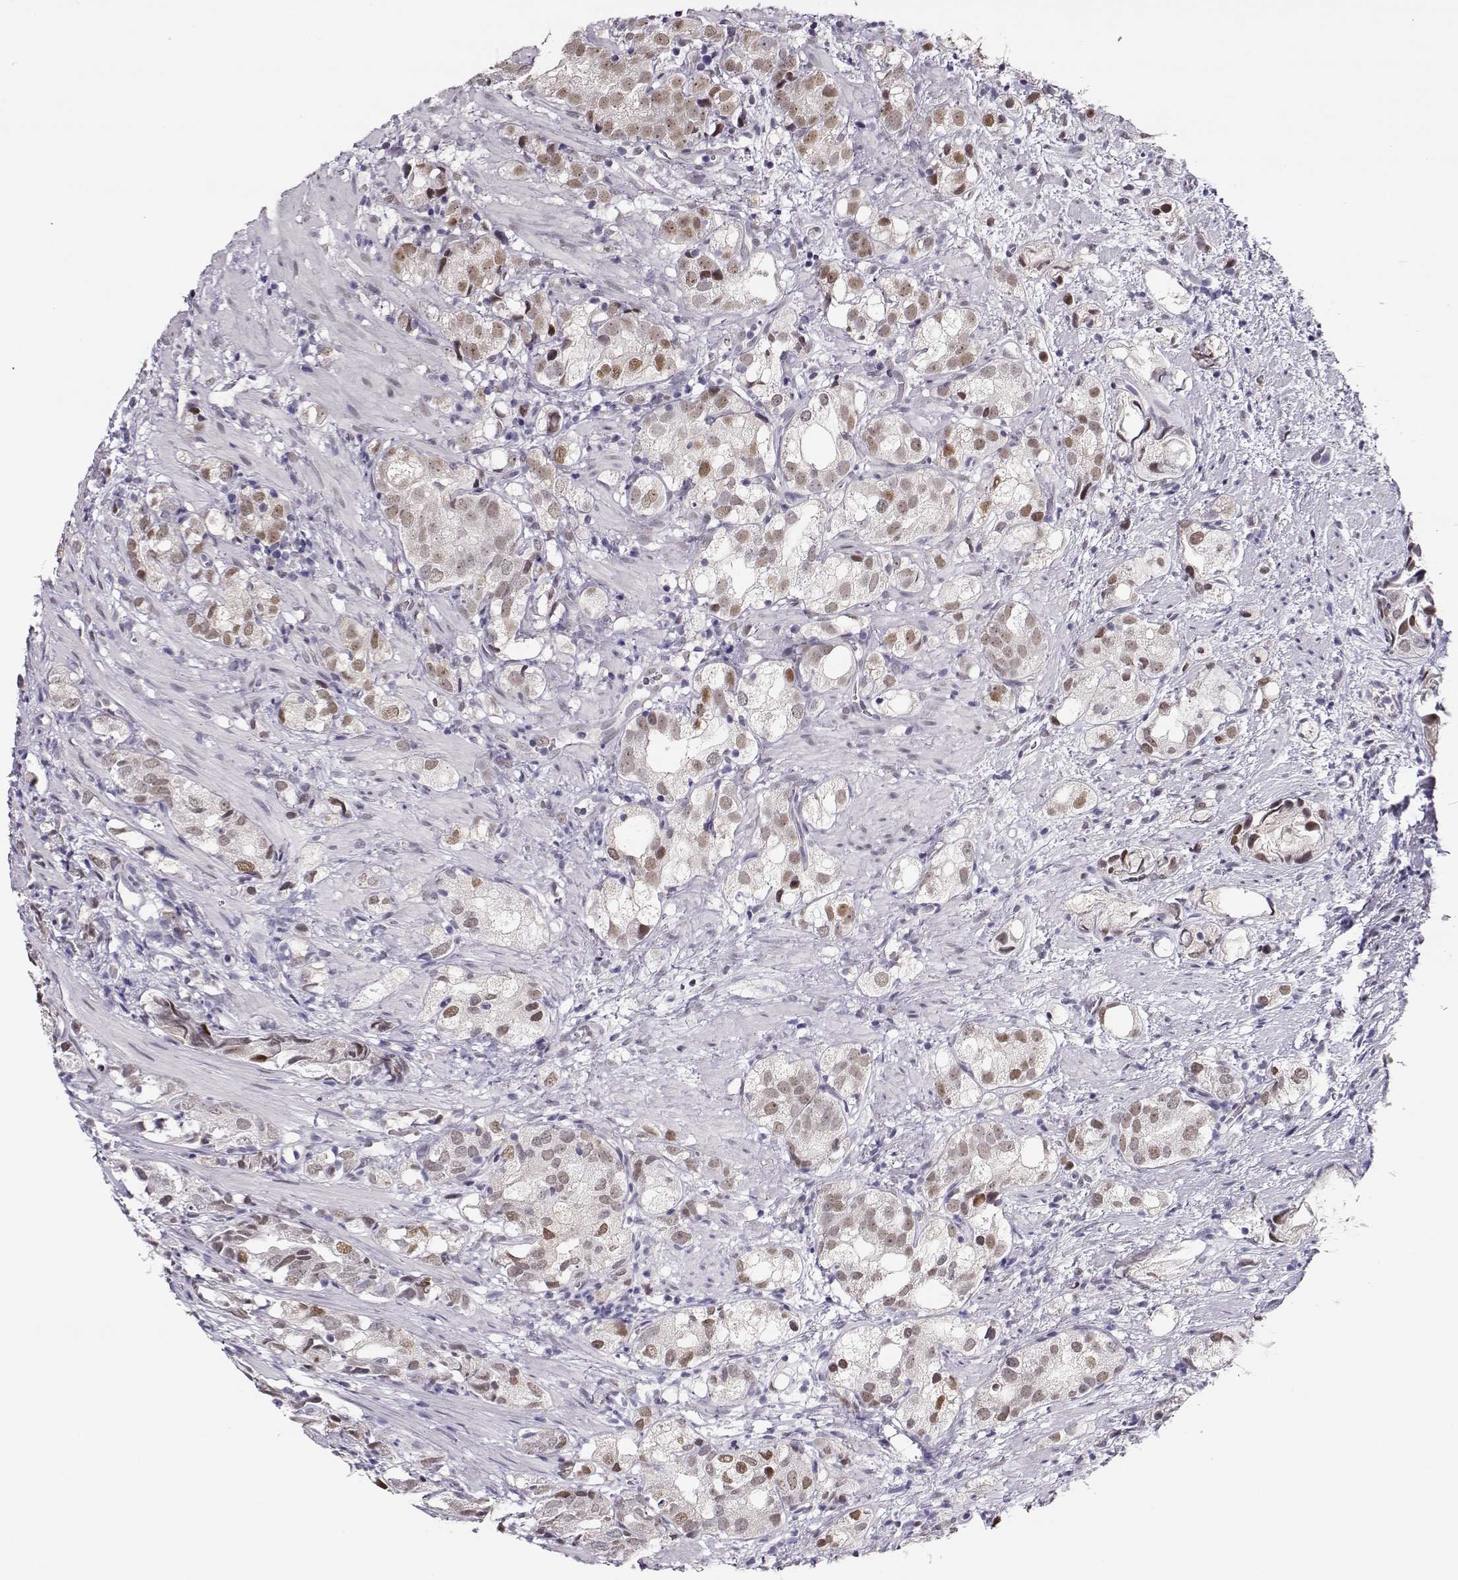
{"staining": {"intensity": "weak", "quantity": "25%-75%", "location": "nuclear"}, "tissue": "prostate cancer", "cell_type": "Tumor cells", "image_type": "cancer", "snomed": [{"axis": "morphology", "description": "Adenocarcinoma, High grade"}, {"axis": "topography", "description": "Prostate"}], "caption": "Protein staining shows weak nuclear expression in approximately 25%-75% of tumor cells in prostate high-grade adenocarcinoma.", "gene": "POLI", "patient": {"sex": "male", "age": 82}}